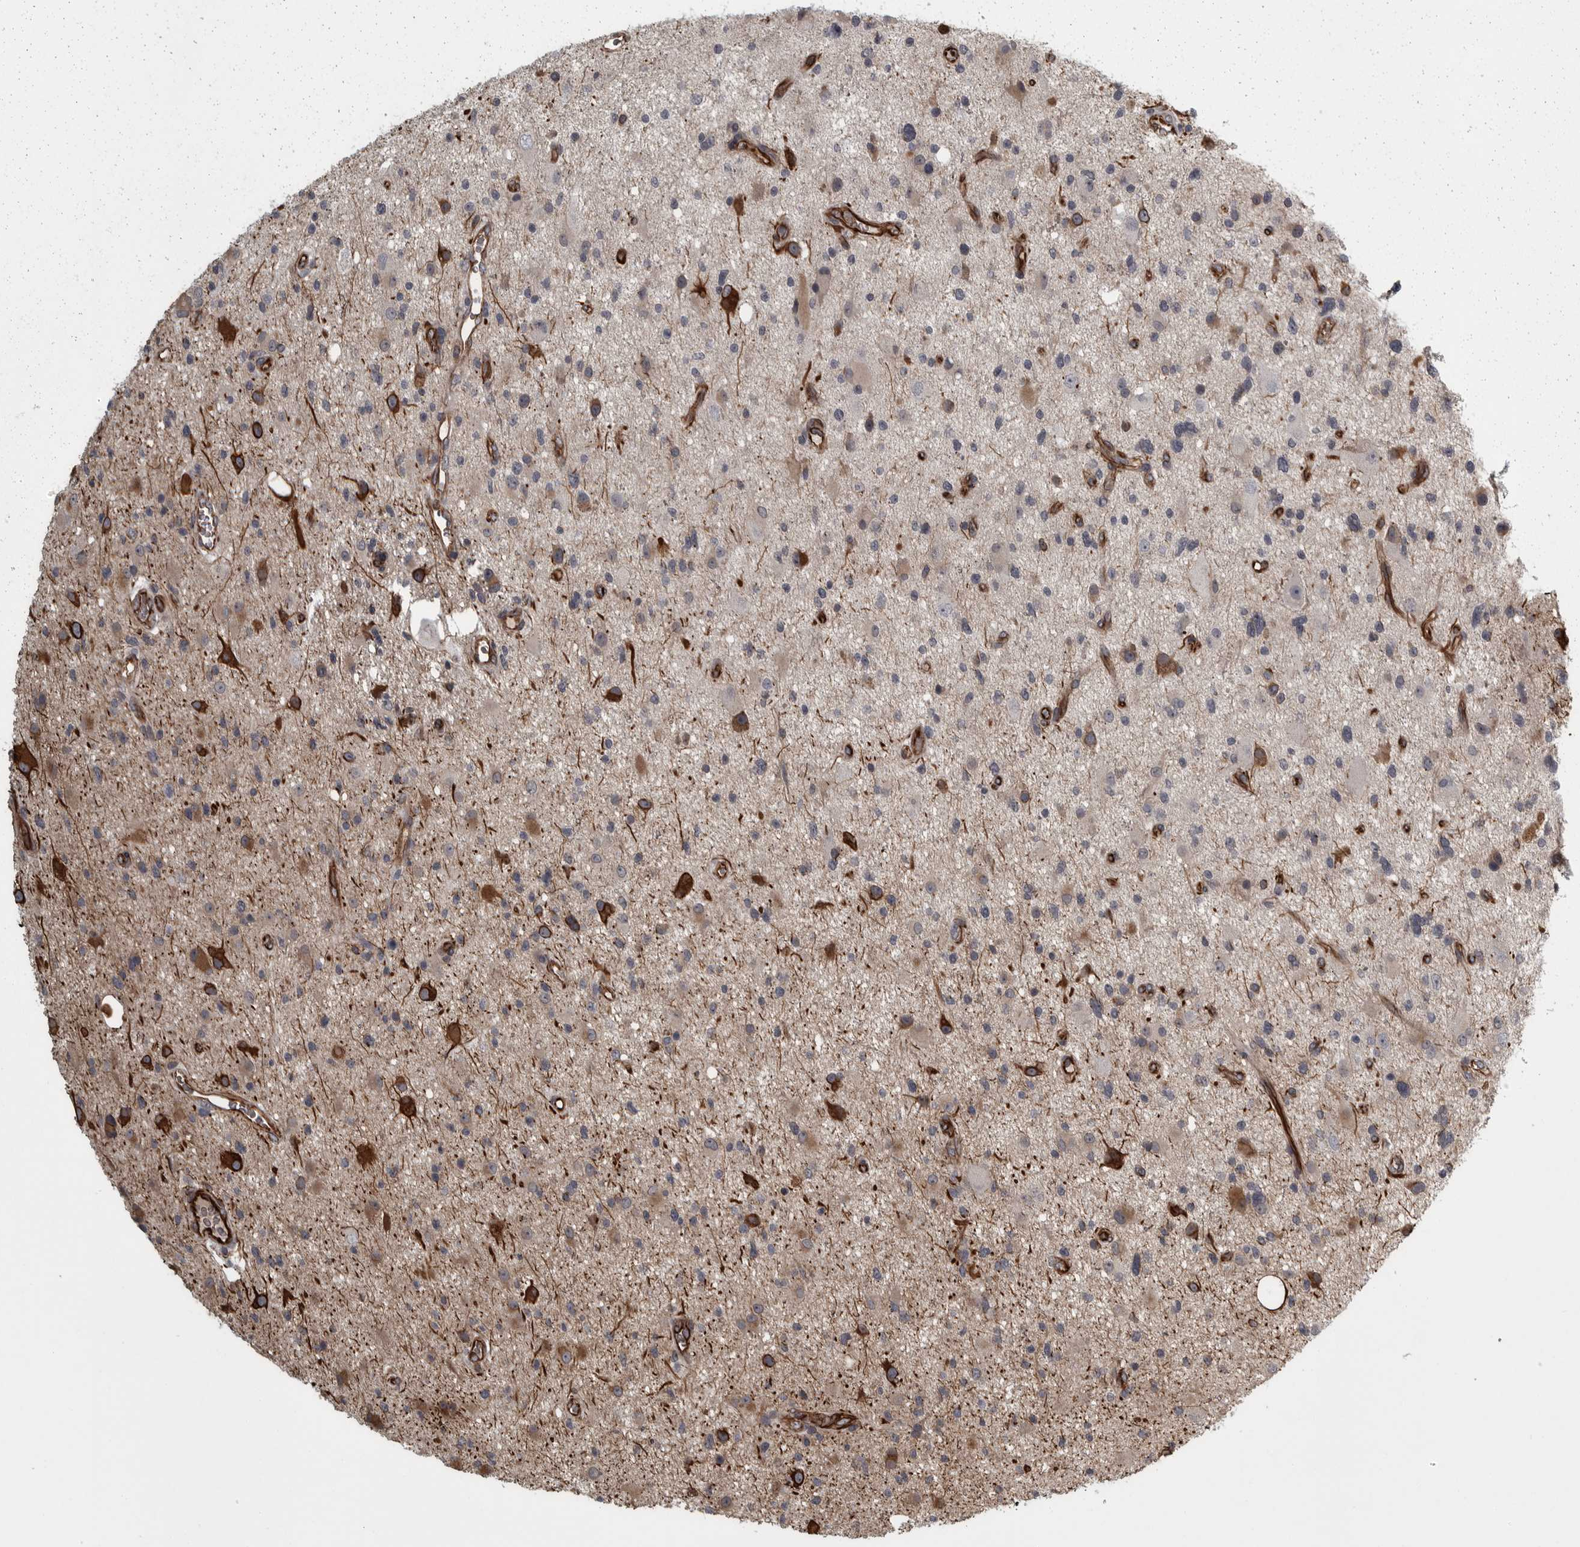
{"staining": {"intensity": "moderate", "quantity": "<25%", "location": "cytoplasmic/membranous"}, "tissue": "glioma", "cell_type": "Tumor cells", "image_type": "cancer", "snomed": [{"axis": "morphology", "description": "Glioma, malignant, High grade"}, {"axis": "topography", "description": "Brain"}], "caption": "A brown stain shows moderate cytoplasmic/membranous staining of a protein in glioma tumor cells.", "gene": "FAAP100", "patient": {"sex": "male", "age": 33}}